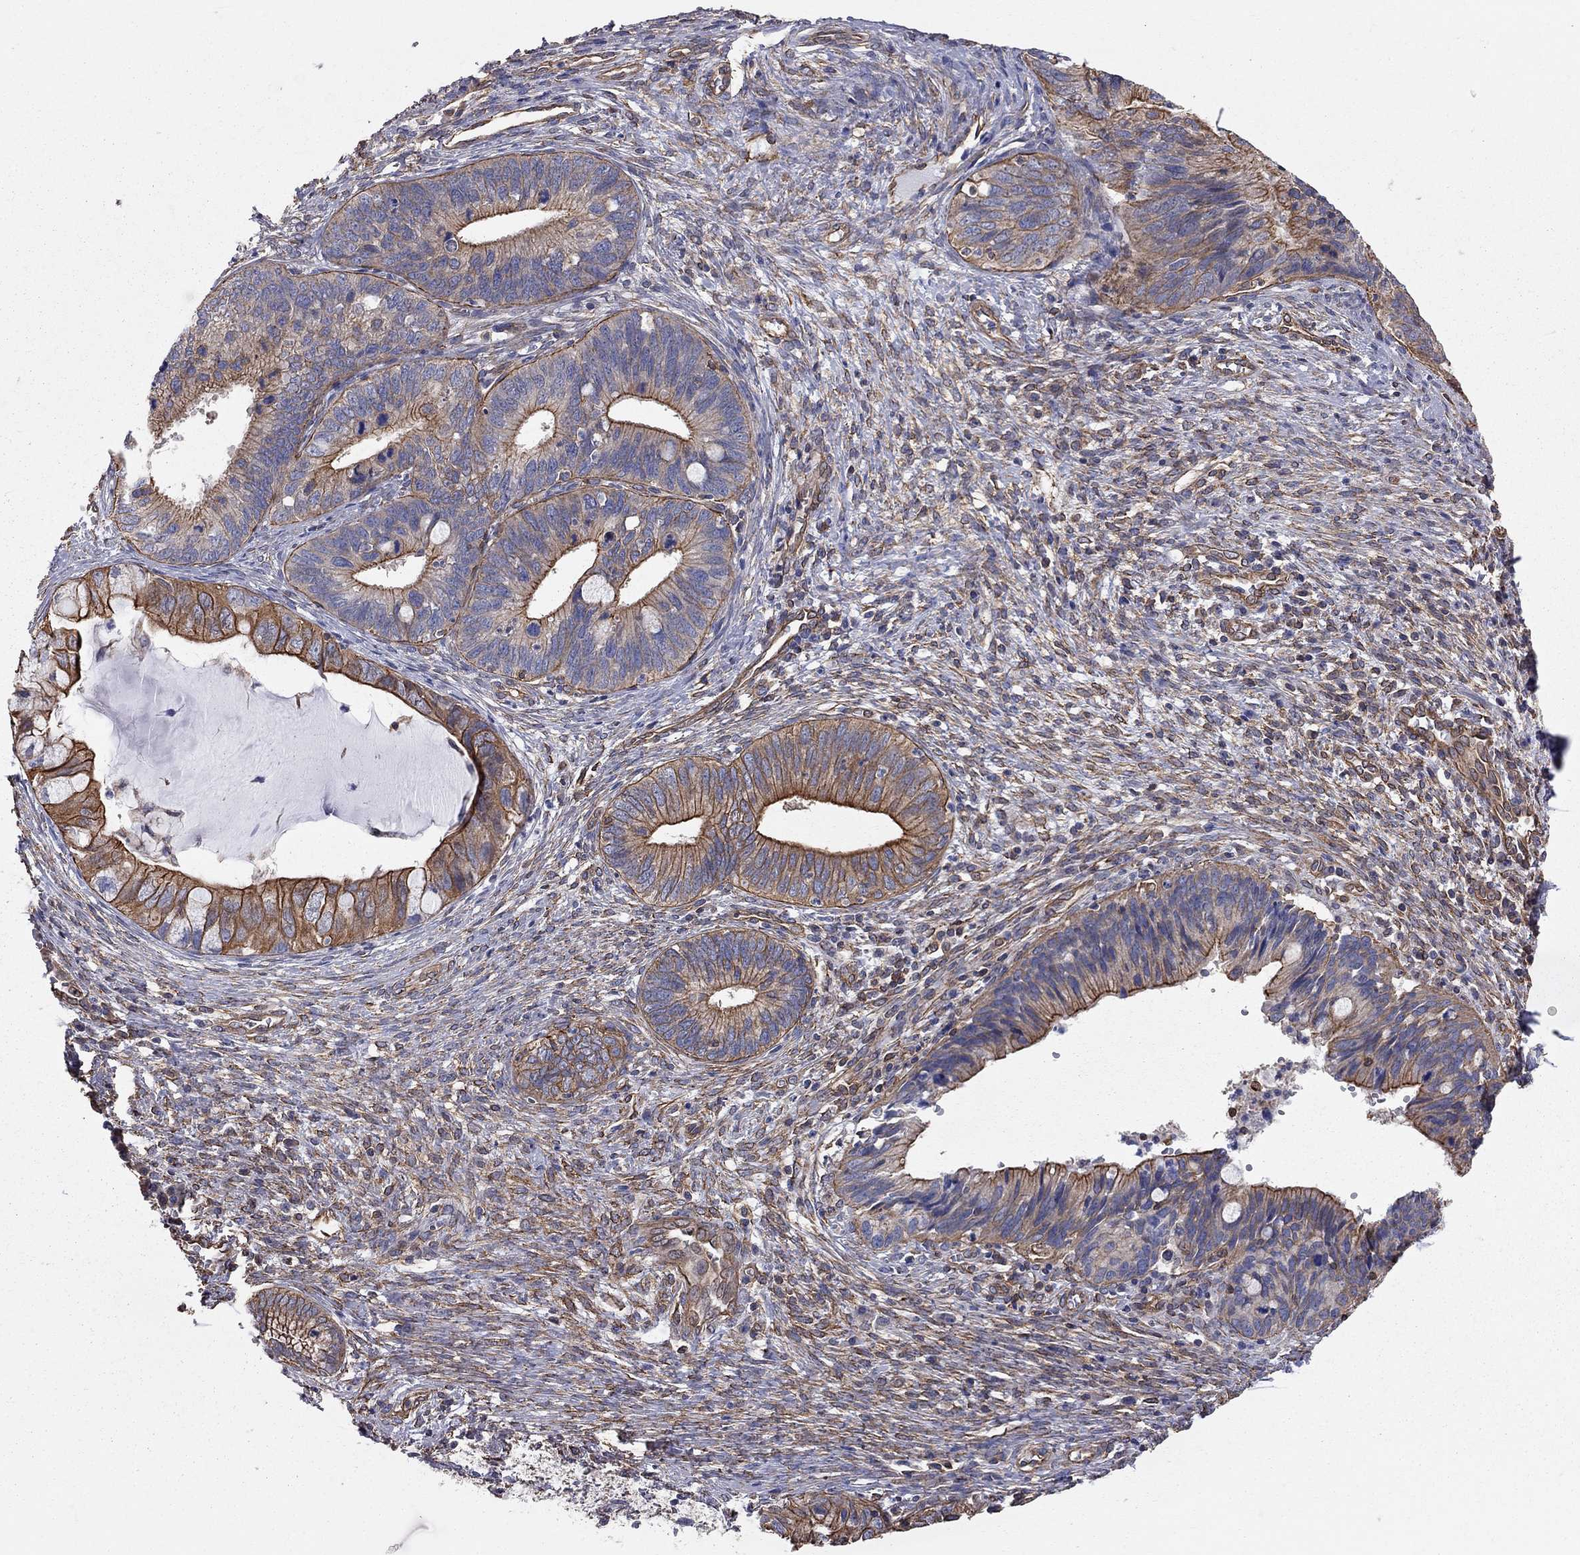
{"staining": {"intensity": "strong", "quantity": "25%-75%", "location": "cytoplasmic/membranous"}, "tissue": "cervical cancer", "cell_type": "Tumor cells", "image_type": "cancer", "snomed": [{"axis": "morphology", "description": "Adenocarcinoma, NOS"}, {"axis": "topography", "description": "Cervix"}], "caption": "Immunohistochemical staining of adenocarcinoma (cervical) shows high levels of strong cytoplasmic/membranous staining in approximately 25%-75% of tumor cells.", "gene": "BICDL2", "patient": {"sex": "female", "age": 42}}